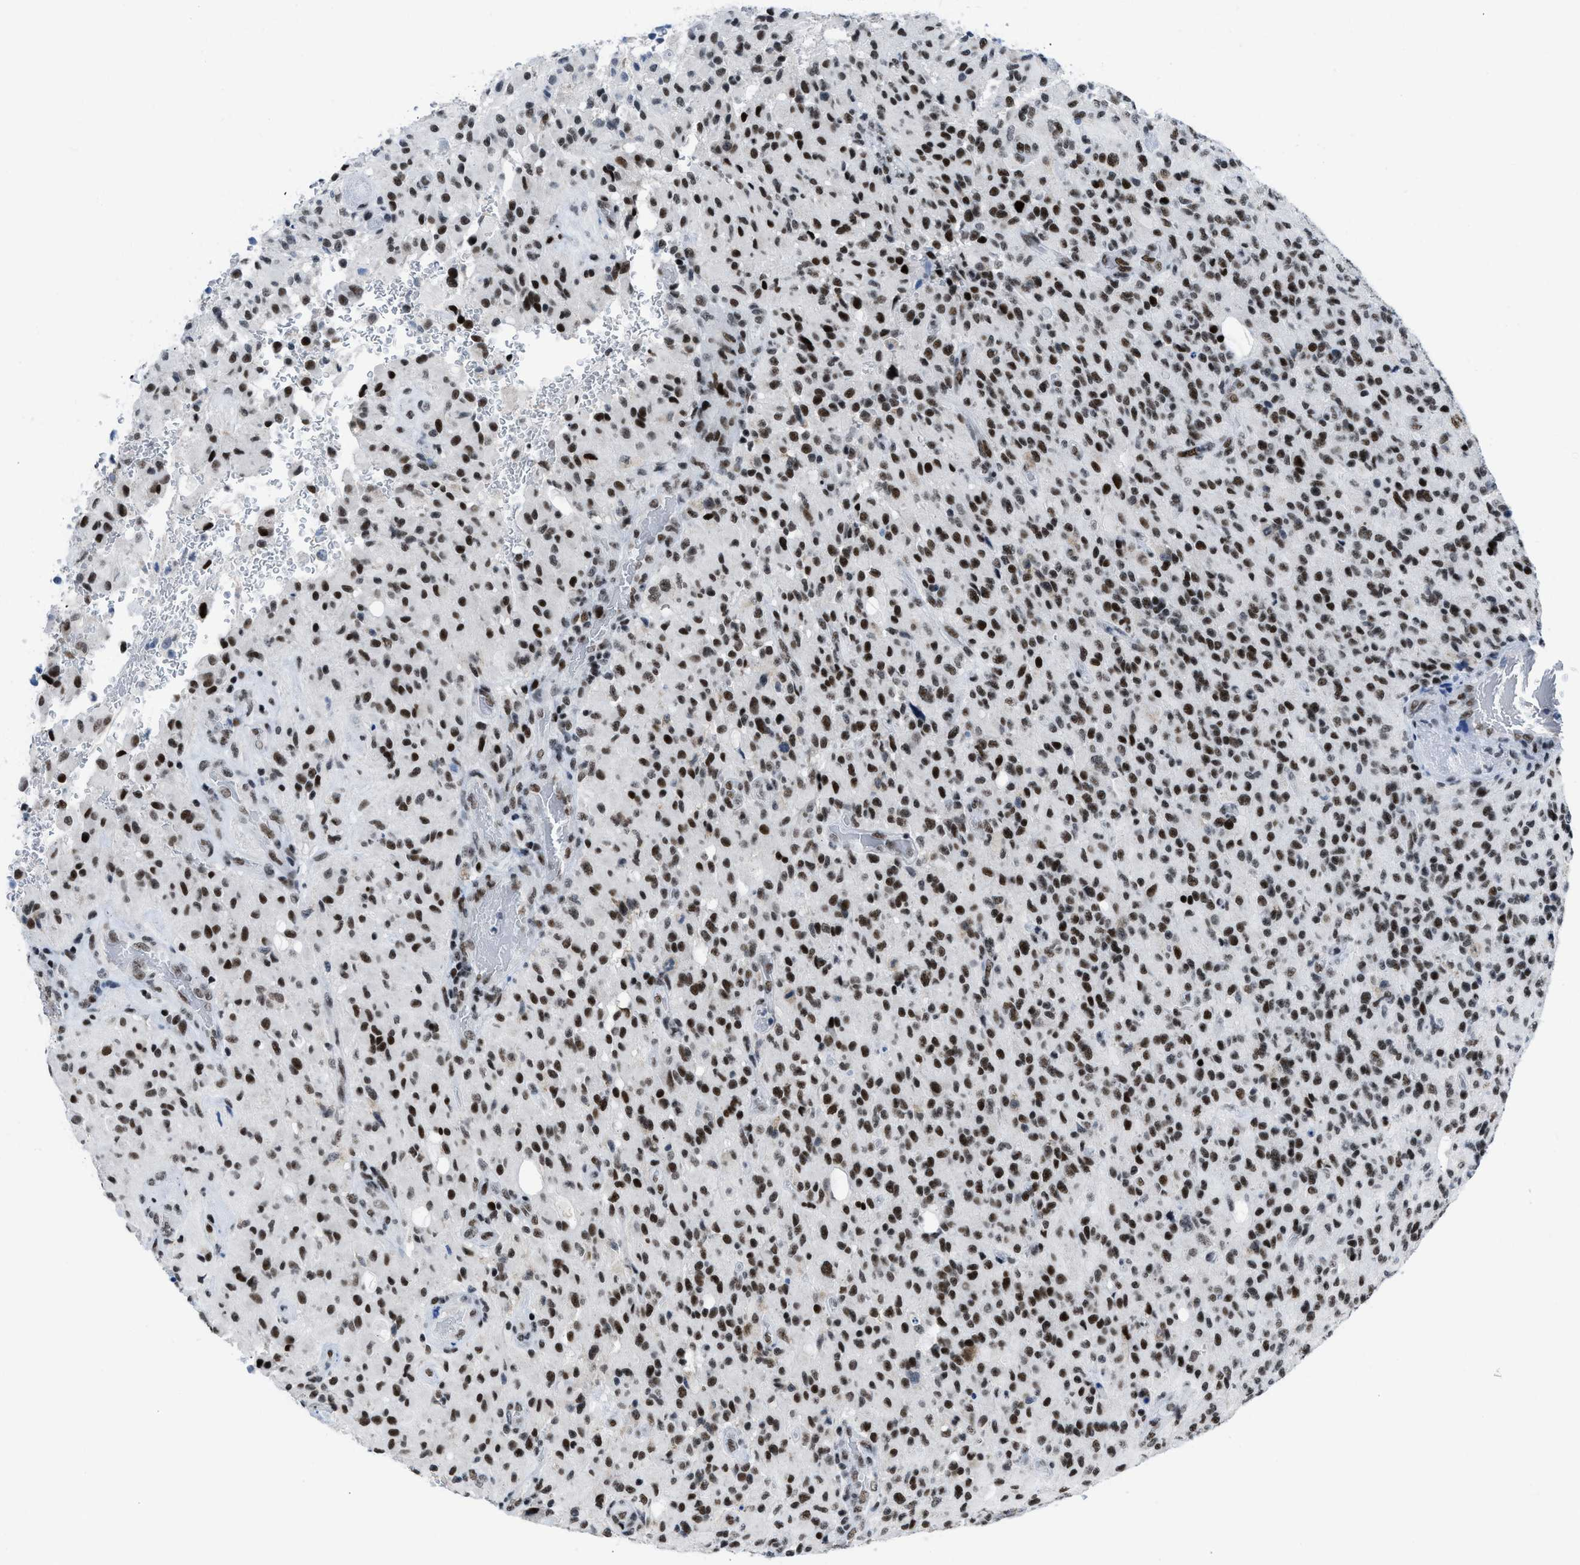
{"staining": {"intensity": "strong", "quantity": ">75%", "location": "nuclear"}, "tissue": "glioma", "cell_type": "Tumor cells", "image_type": "cancer", "snomed": [{"axis": "morphology", "description": "Glioma, malignant, High grade"}, {"axis": "topography", "description": "Brain"}], "caption": "The immunohistochemical stain shows strong nuclear expression in tumor cells of malignant high-grade glioma tissue.", "gene": "TERF2IP", "patient": {"sex": "male", "age": 71}}